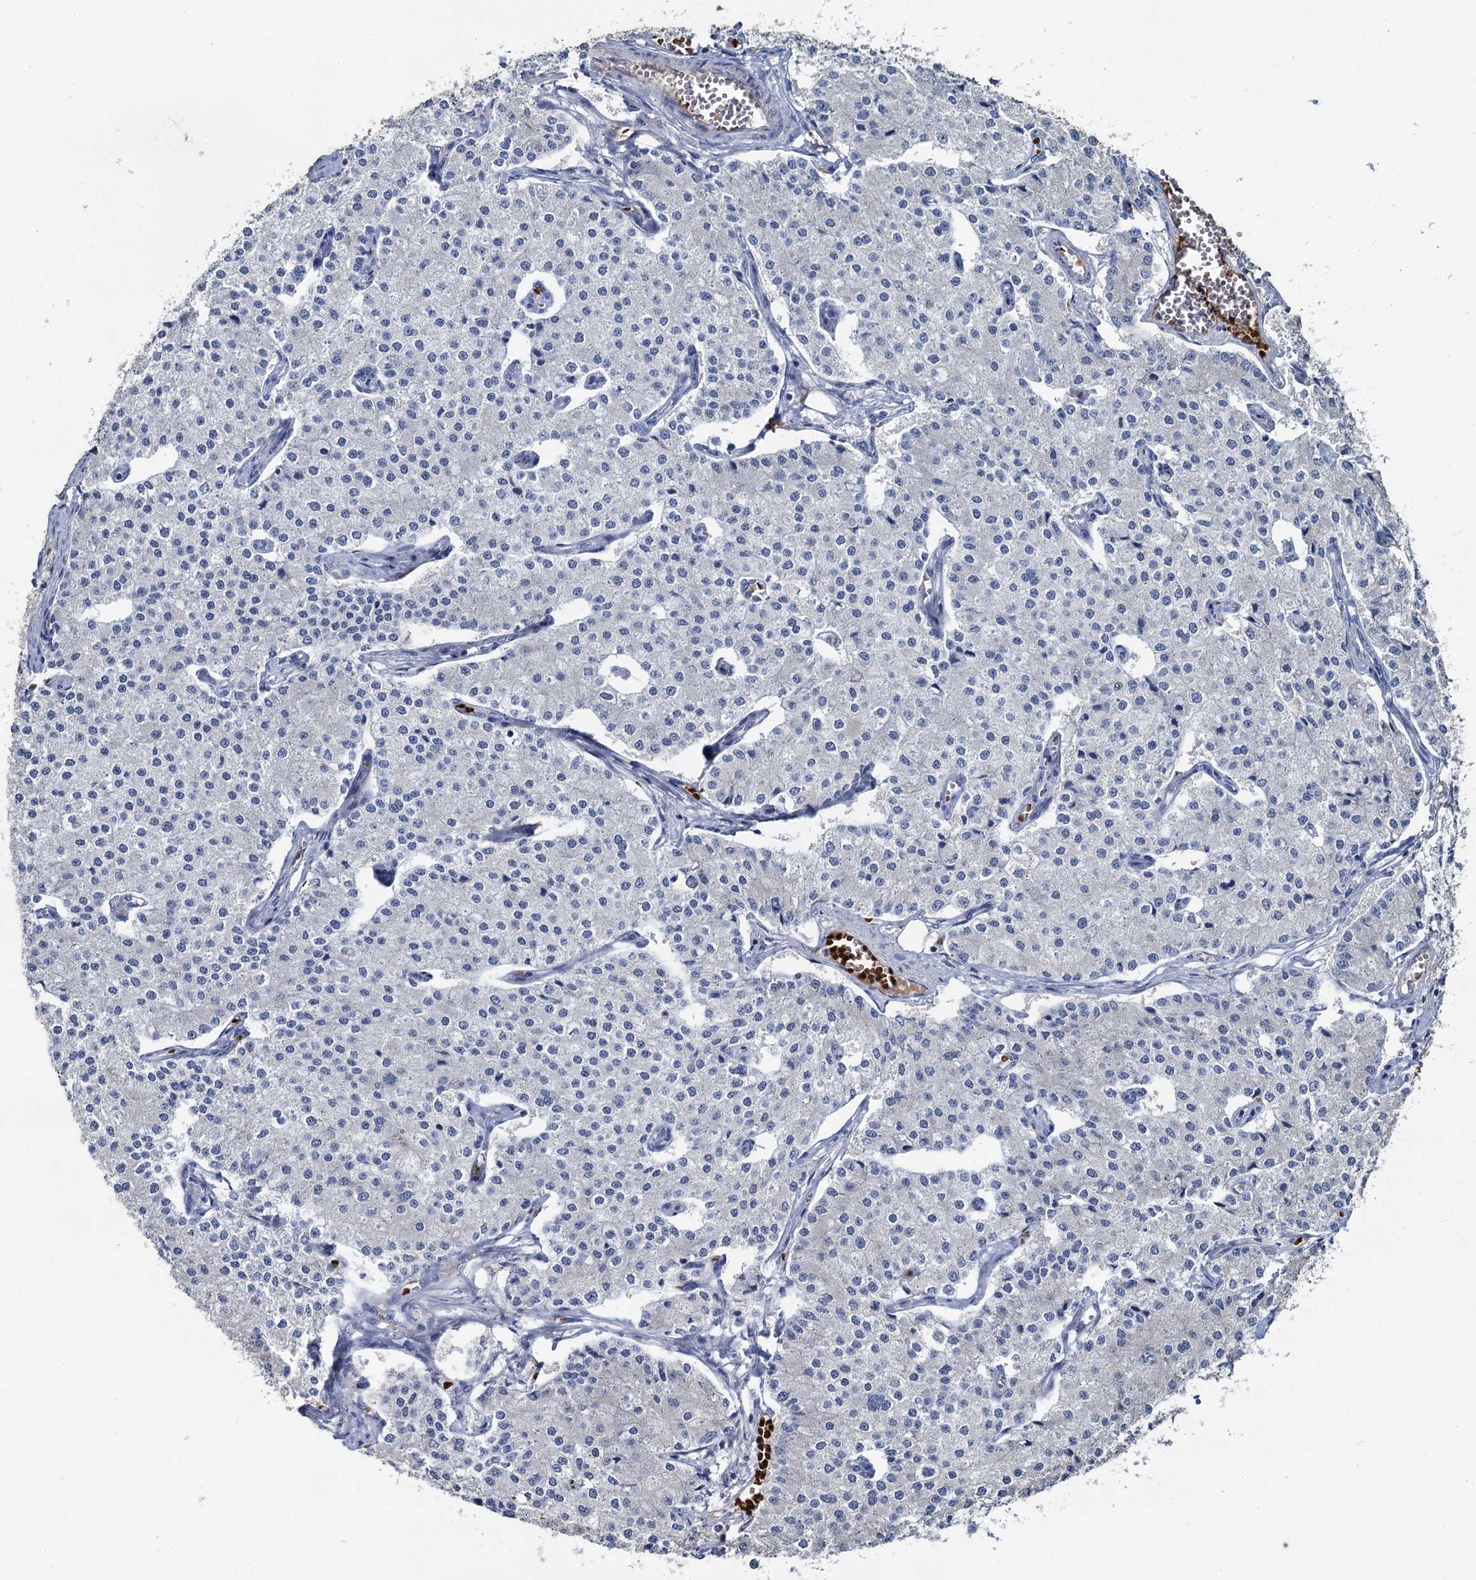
{"staining": {"intensity": "negative", "quantity": "none", "location": "none"}, "tissue": "carcinoid", "cell_type": "Tumor cells", "image_type": "cancer", "snomed": [{"axis": "morphology", "description": "Carcinoid, malignant, NOS"}, {"axis": "topography", "description": "Colon"}], "caption": "The immunohistochemistry image has no significant positivity in tumor cells of carcinoid tissue. (Brightfield microscopy of DAB IHC at high magnification).", "gene": "TCTN2", "patient": {"sex": "female", "age": 52}}